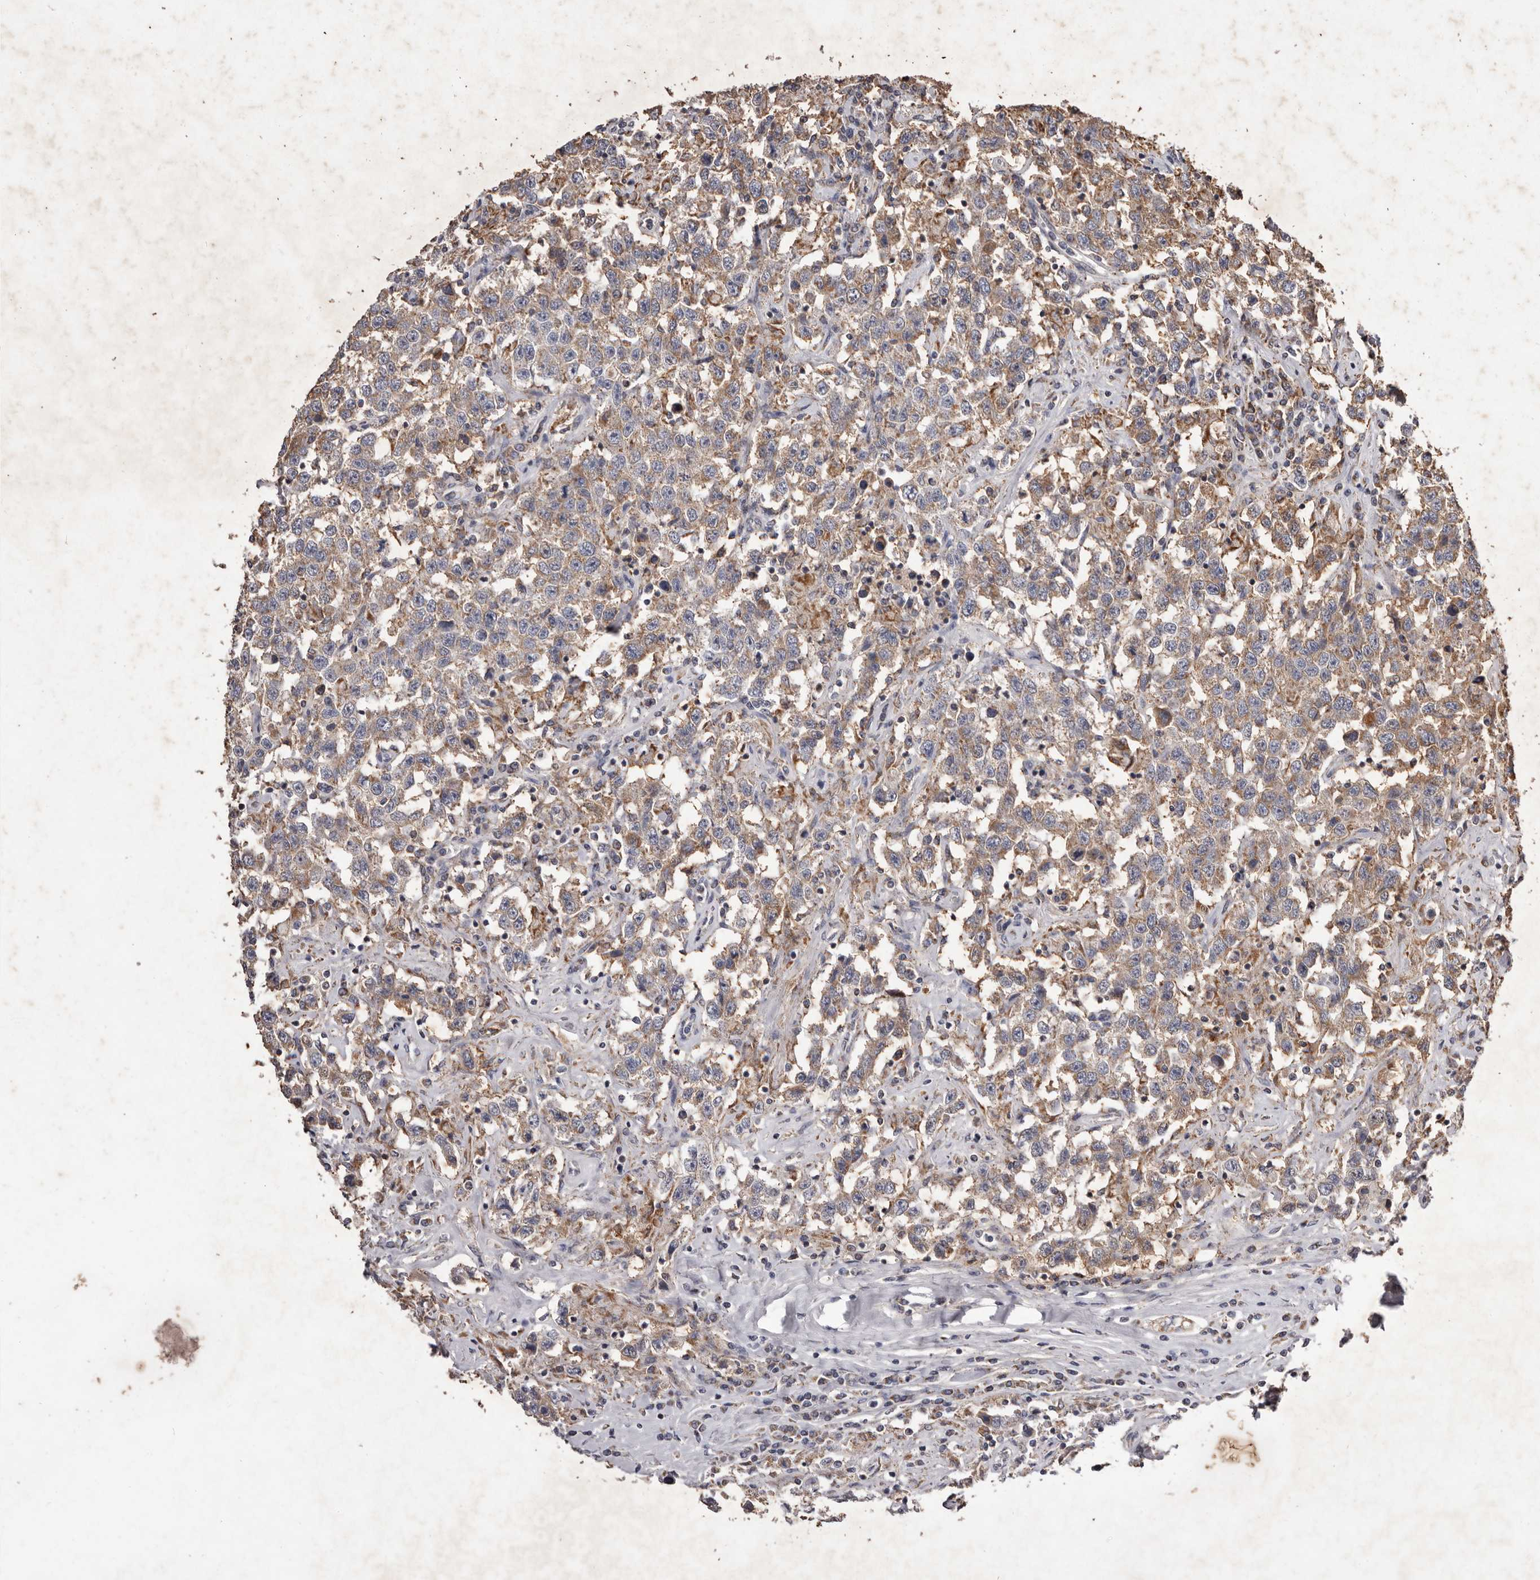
{"staining": {"intensity": "weak", "quantity": ">75%", "location": "cytoplasmic/membranous"}, "tissue": "testis cancer", "cell_type": "Tumor cells", "image_type": "cancer", "snomed": [{"axis": "morphology", "description": "Seminoma, NOS"}, {"axis": "topography", "description": "Testis"}], "caption": "A low amount of weak cytoplasmic/membranous positivity is present in about >75% of tumor cells in seminoma (testis) tissue. Ihc stains the protein of interest in brown and the nuclei are stained blue.", "gene": "CXCL14", "patient": {"sex": "male", "age": 41}}